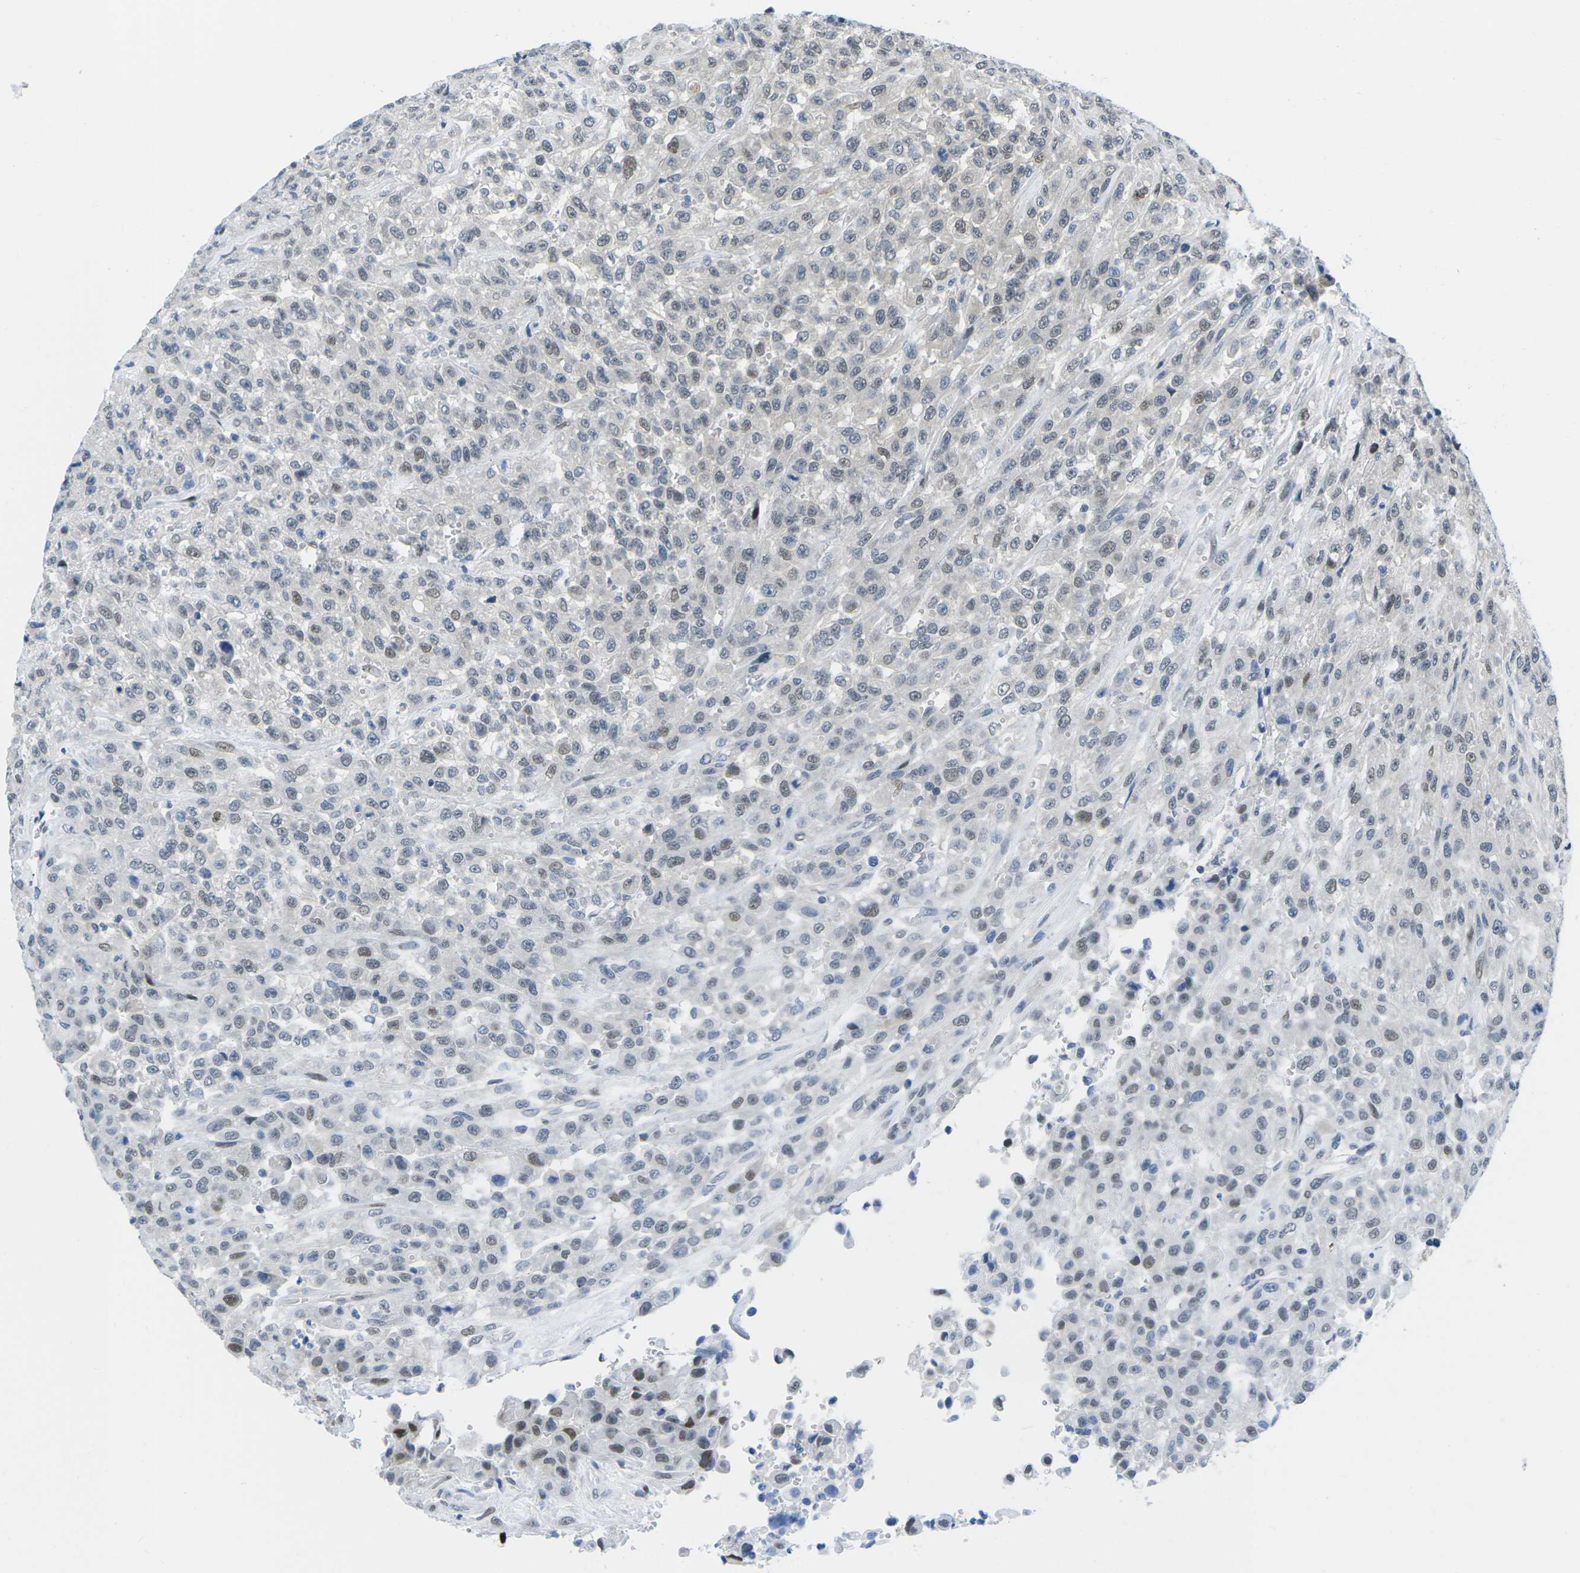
{"staining": {"intensity": "weak", "quantity": "<25%", "location": "nuclear"}, "tissue": "urothelial cancer", "cell_type": "Tumor cells", "image_type": "cancer", "snomed": [{"axis": "morphology", "description": "Urothelial carcinoma, High grade"}, {"axis": "topography", "description": "Urinary bladder"}], "caption": "This is an immunohistochemistry image of urothelial carcinoma (high-grade). There is no expression in tumor cells.", "gene": "UBA7", "patient": {"sex": "male", "age": 46}}